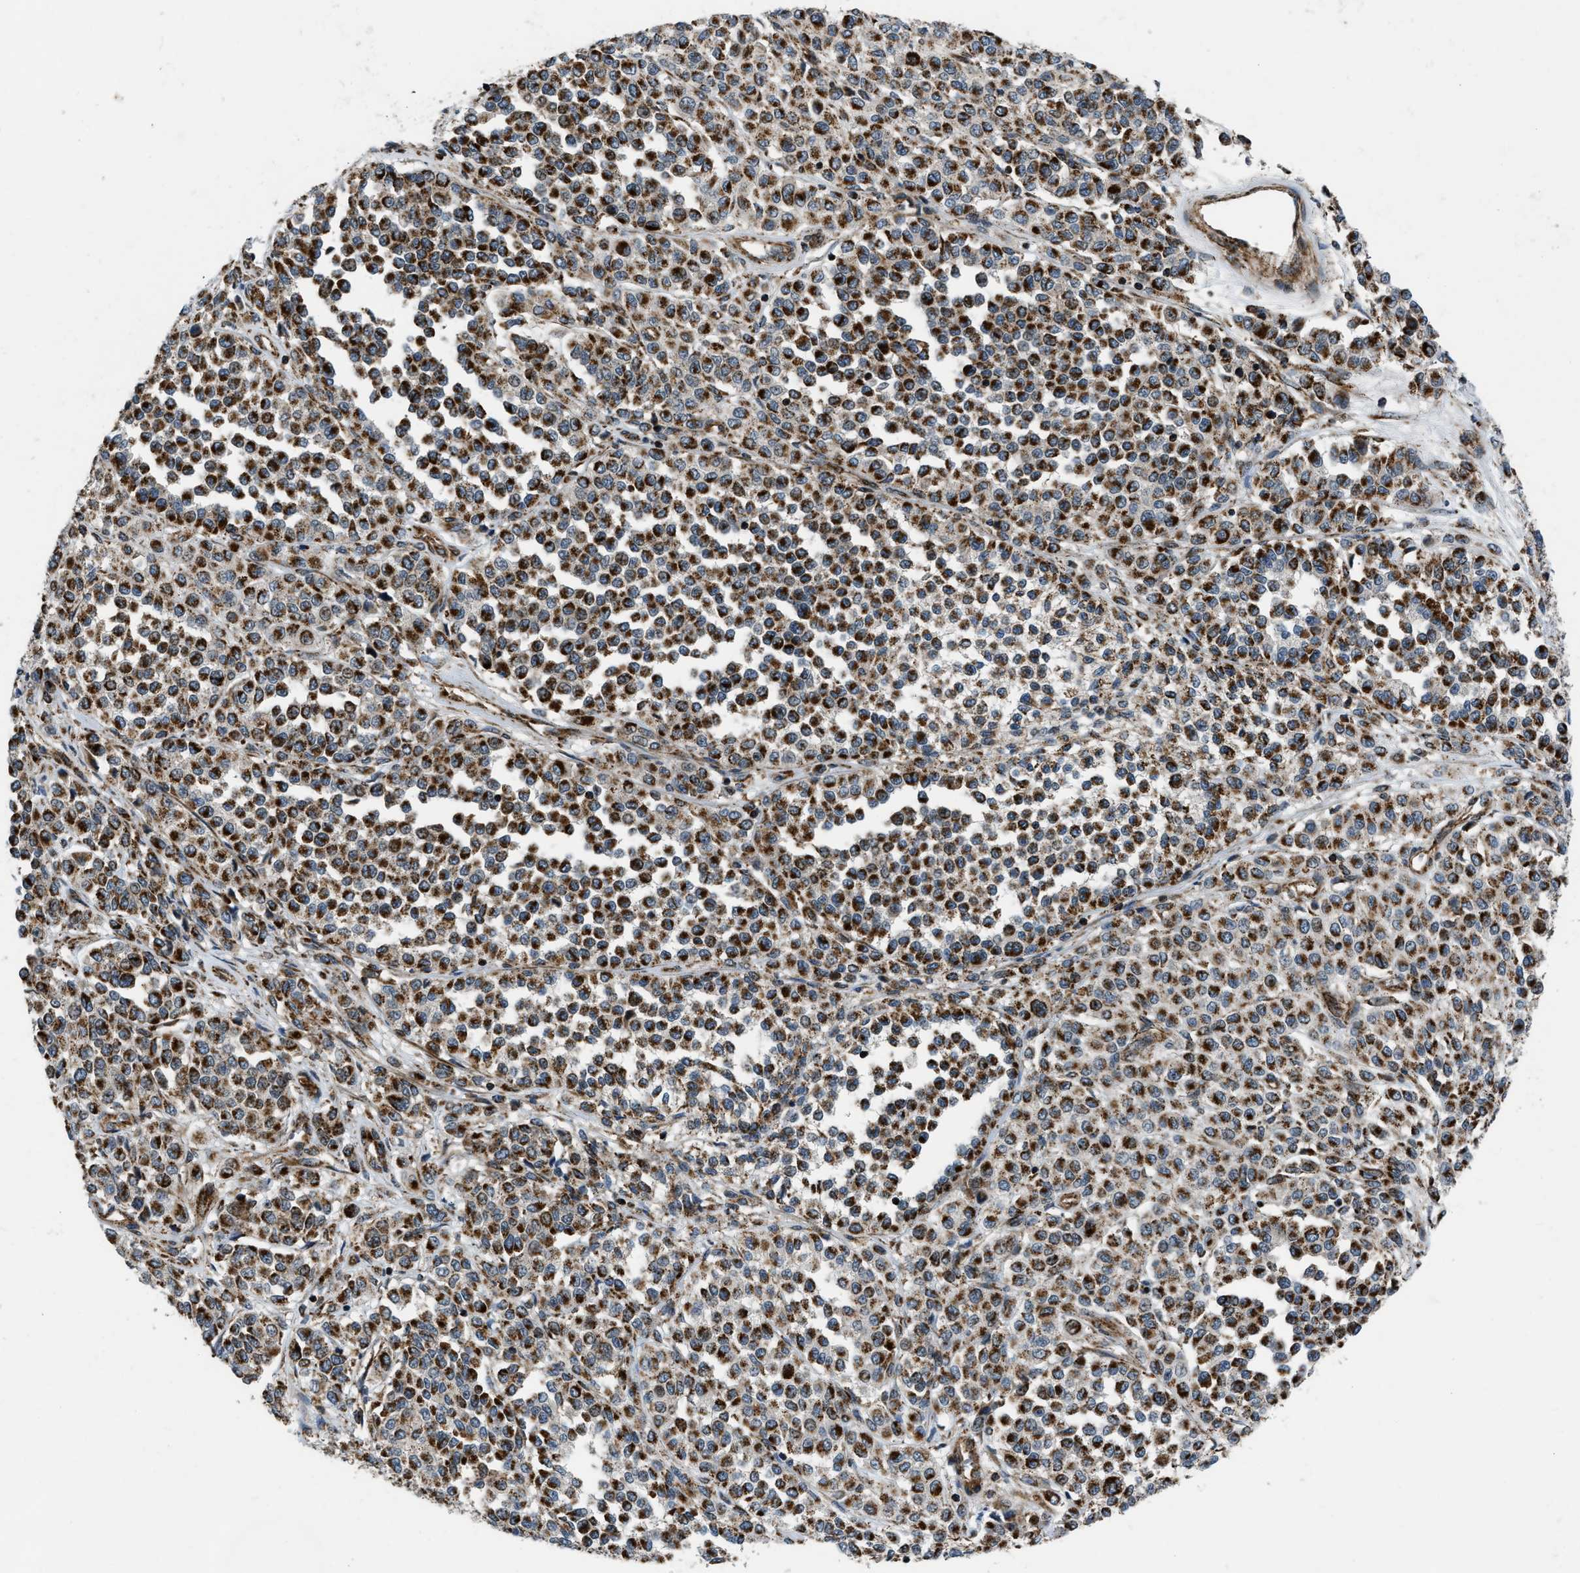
{"staining": {"intensity": "strong", "quantity": ">75%", "location": "cytoplasmic/membranous"}, "tissue": "melanoma", "cell_type": "Tumor cells", "image_type": "cancer", "snomed": [{"axis": "morphology", "description": "Malignant melanoma, Metastatic site"}, {"axis": "topography", "description": "Pancreas"}], "caption": "High-power microscopy captured an immunohistochemistry (IHC) histopathology image of melanoma, revealing strong cytoplasmic/membranous expression in approximately >75% of tumor cells.", "gene": "GSDME", "patient": {"sex": "female", "age": 30}}